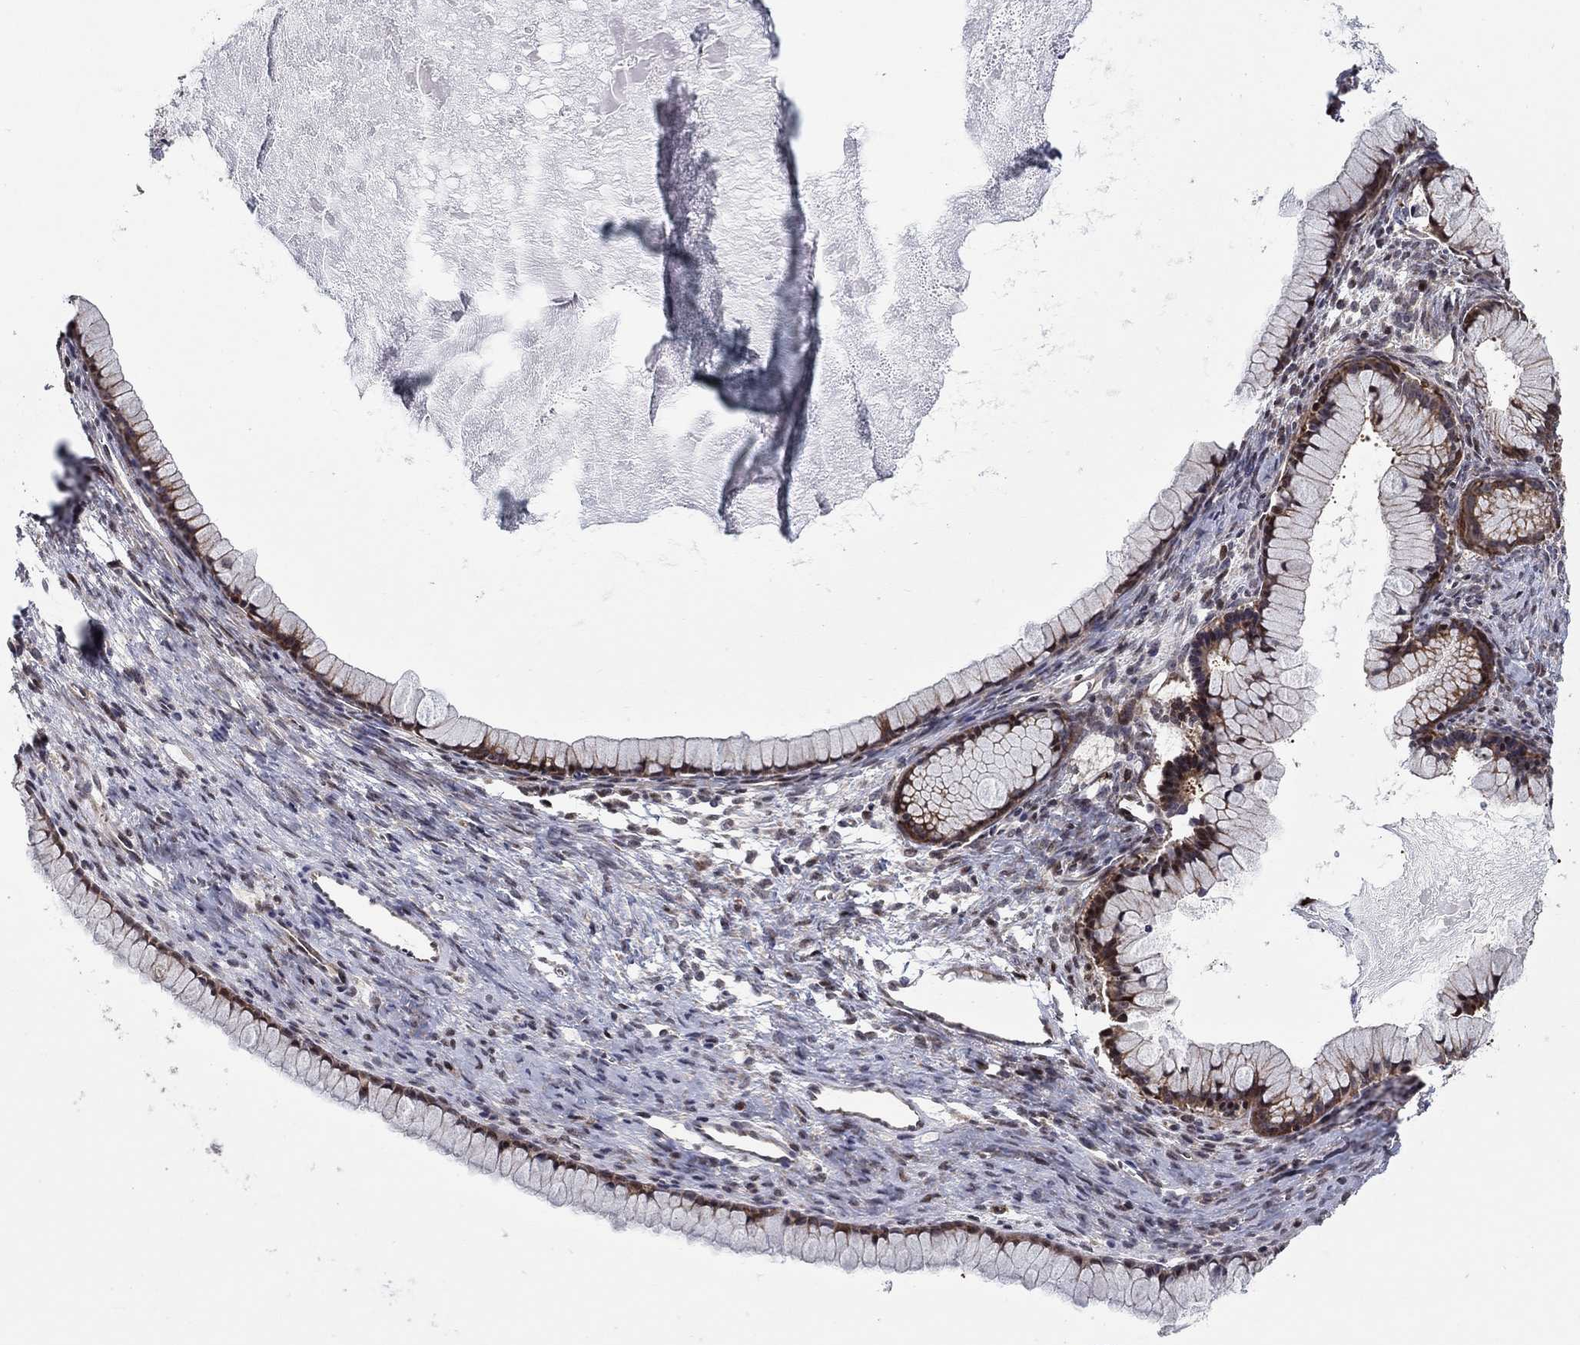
{"staining": {"intensity": "moderate", "quantity": "25%-75%", "location": "cytoplasmic/membranous"}, "tissue": "ovarian cancer", "cell_type": "Tumor cells", "image_type": "cancer", "snomed": [{"axis": "morphology", "description": "Cystadenocarcinoma, mucinous, NOS"}, {"axis": "topography", "description": "Ovary"}], "caption": "Moderate cytoplasmic/membranous expression is identified in about 25%-75% of tumor cells in ovarian cancer.", "gene": "LPCAT4", "patient": {"sex": "female", "age": 41}}